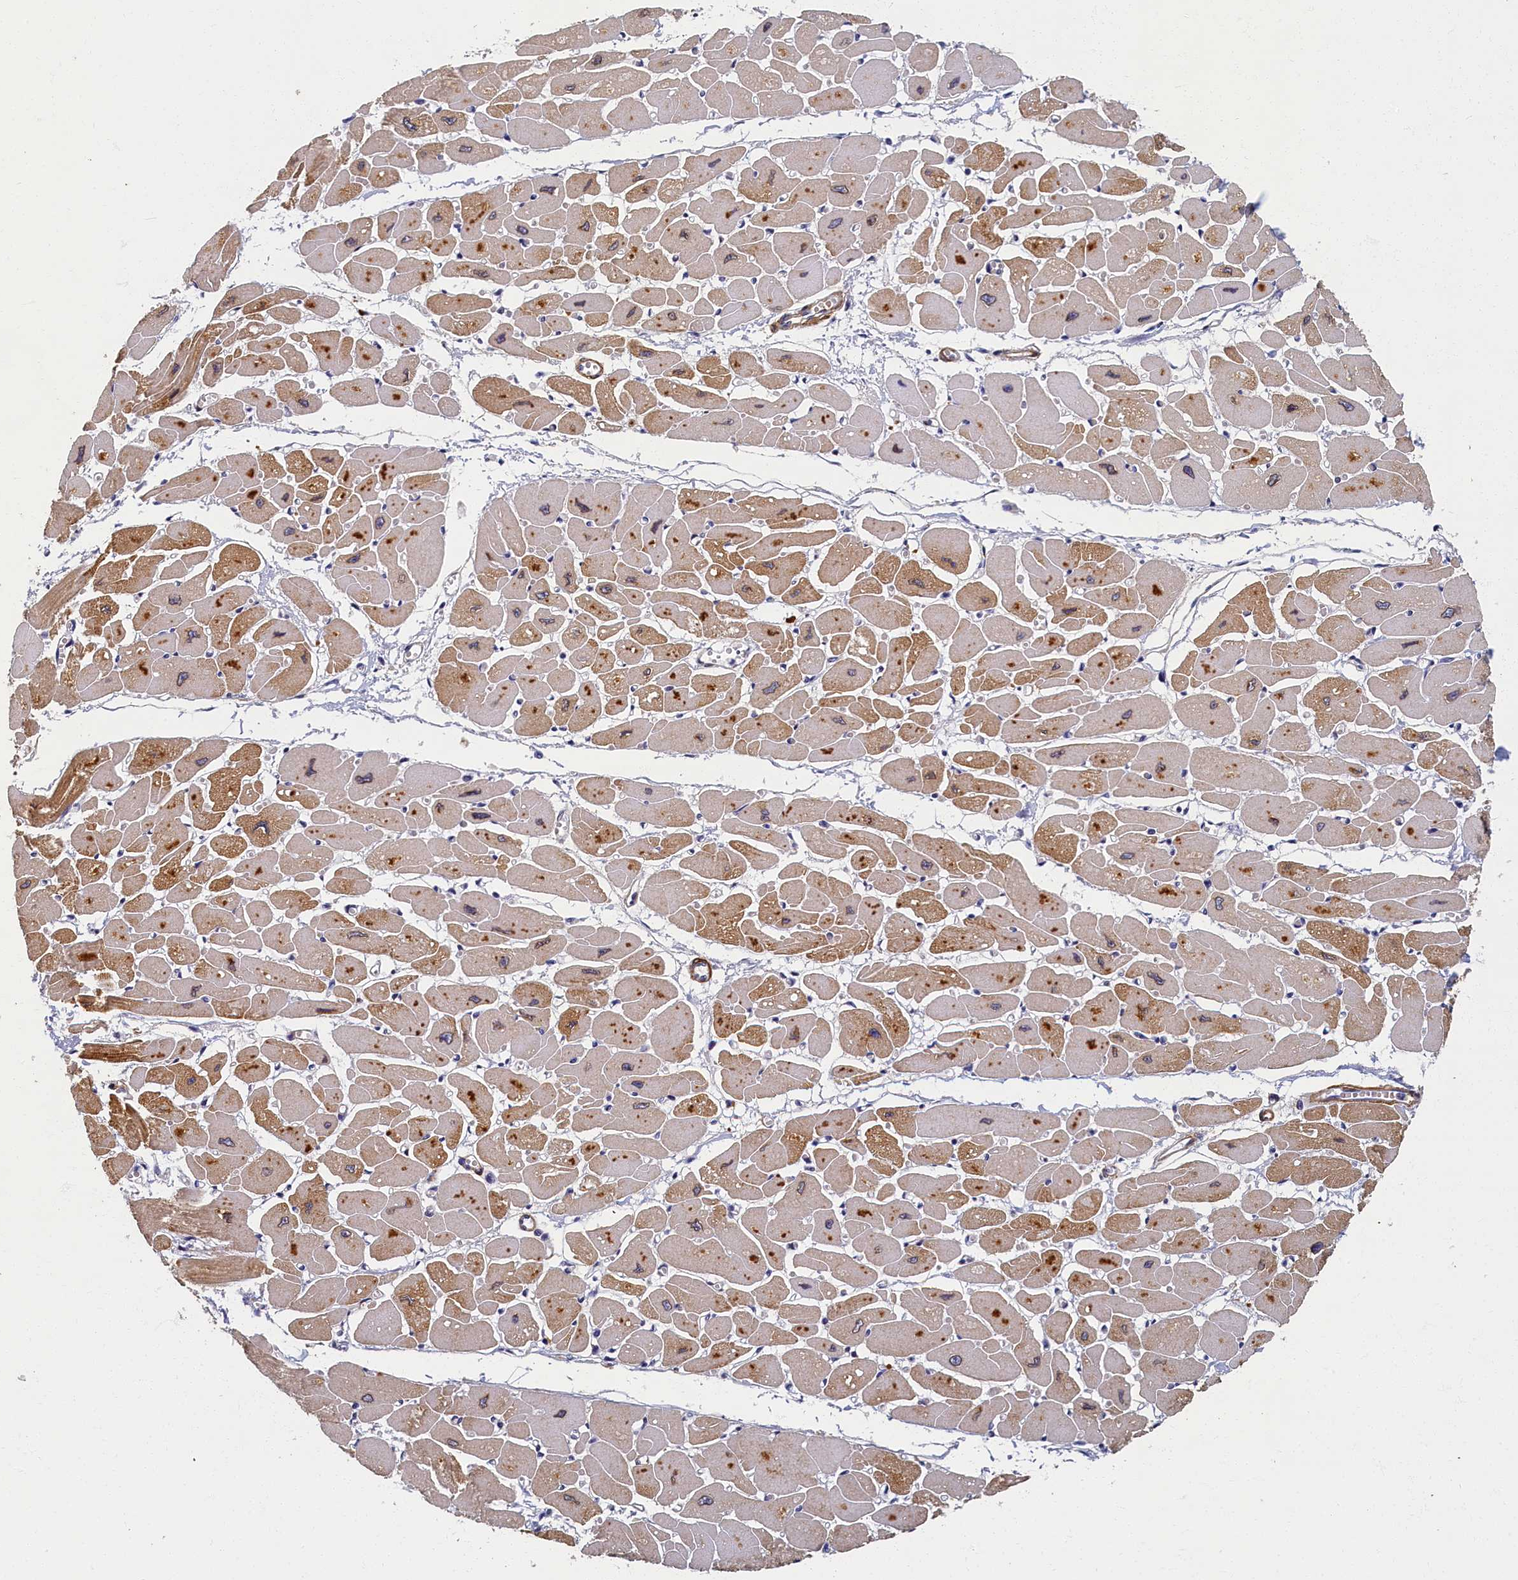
{"staining": {"intensity": "moderate", "quantity": ">75%", "location": "cytoplasmic/membranous"}, "tissue": "heart muscle", "cell_type": "Cardiomyocytes", "image_type": "normal", "snomed": [{"axis": "morphology", "description": "Normal tissue, NOS"}, {"axis": "topography", "description": "Heart"}], "caption": "Moderate cytoplasmic/membranous protein positivity is appreciated in about >75% of cardiomyocytes in heart muscle. The staining was performed using DAB (3,3'-diaminobenzidine) to visualize the protein expression in brown, while the nuclei were stained in blue with hematoxylin (Magnification: 20x).", "gene": "TBCB", "patient": {"sex": "female", "age": 54}}